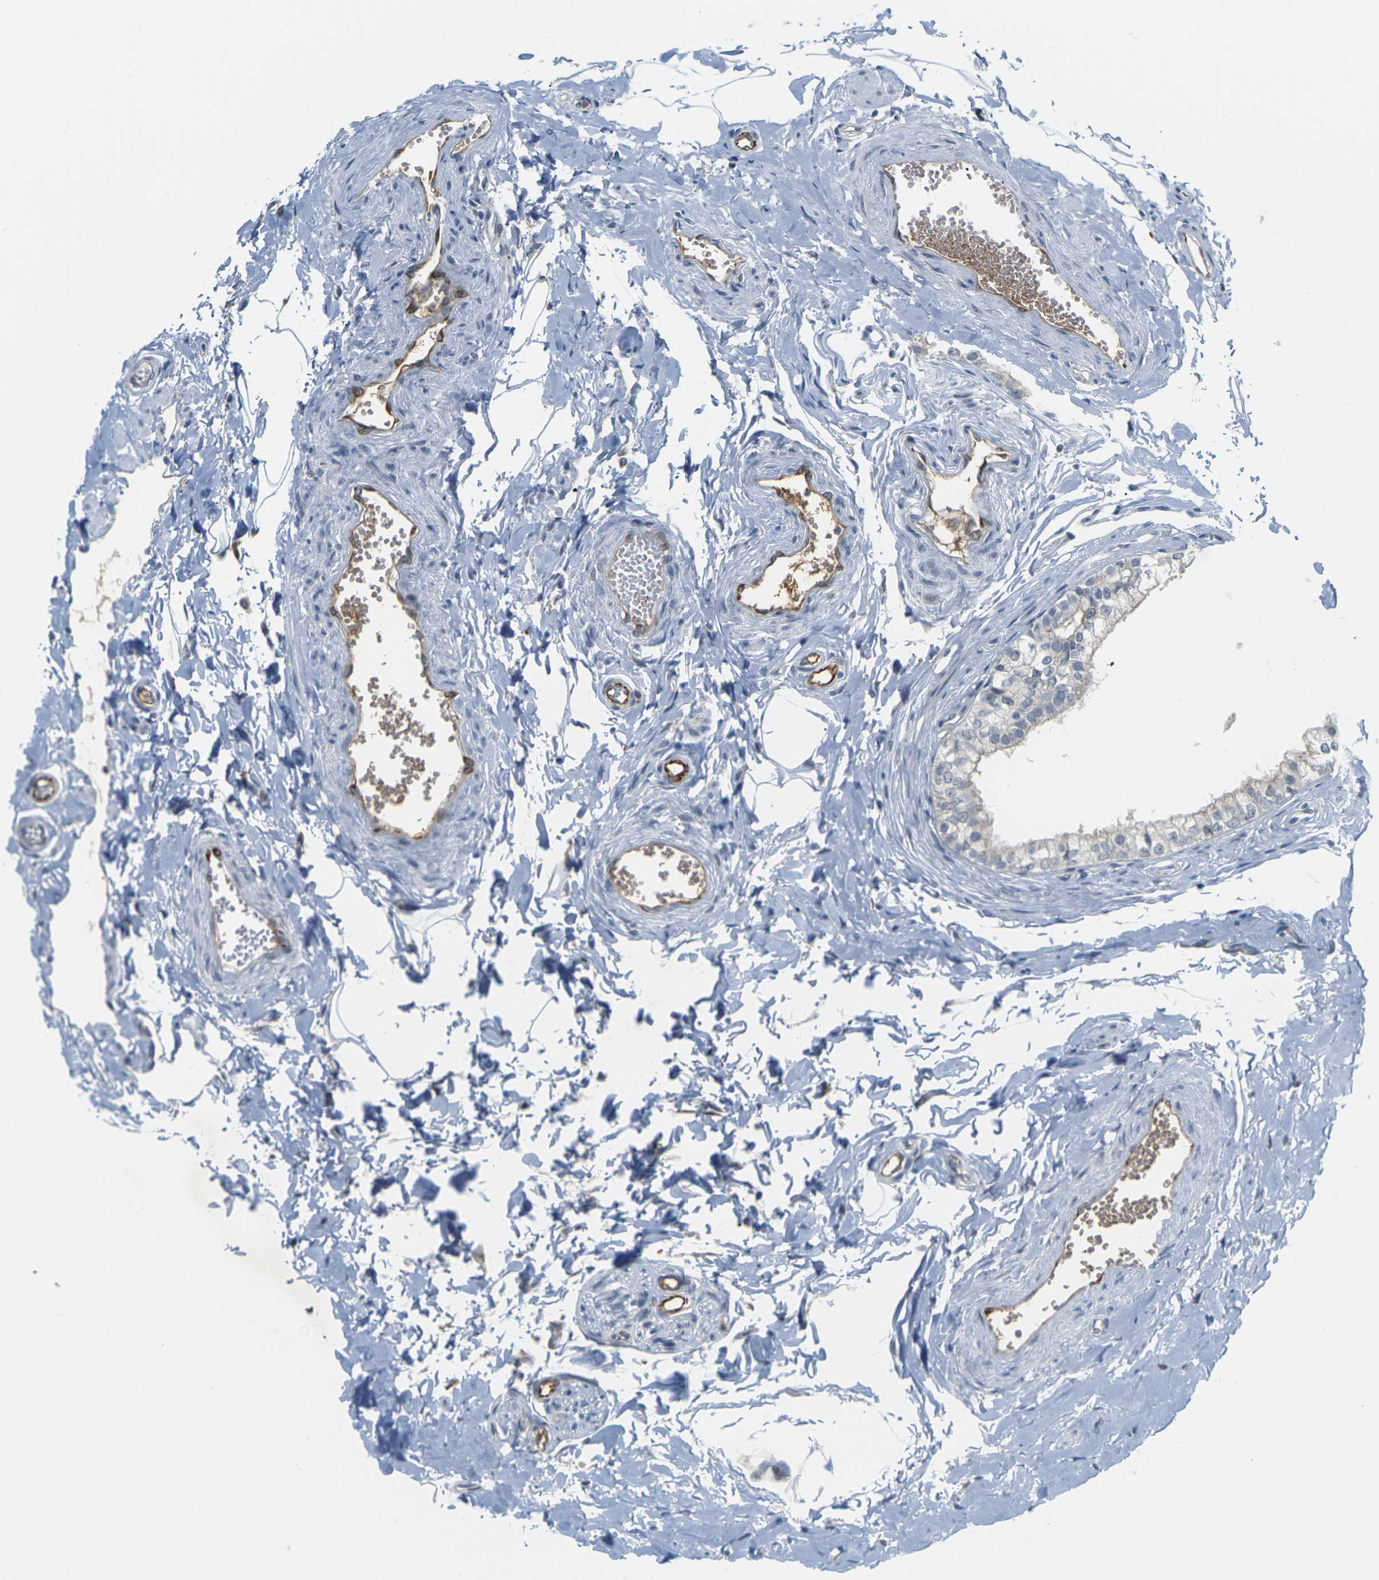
{"staining": {"intensity": "moderate", "quantity": "<25%", "location": "cytoplasmic/membranous"}, "tissue": "epididymis", "cell_type": "Glandular cells", "image_type": "normal", "snomed": [{"axis": "morphology", "description": "Normal tissue, NOS"}, {"axis": "topography", "description": "Epididymis"}], "caption": "Immunohistochemical staining of benign epididymis demonstrates low levels of moderate cytoplasmic/membranous expression in about <25% of glandular cells.", "gene": "PKP2", "patient": {"sex": "male", "age": 56}}